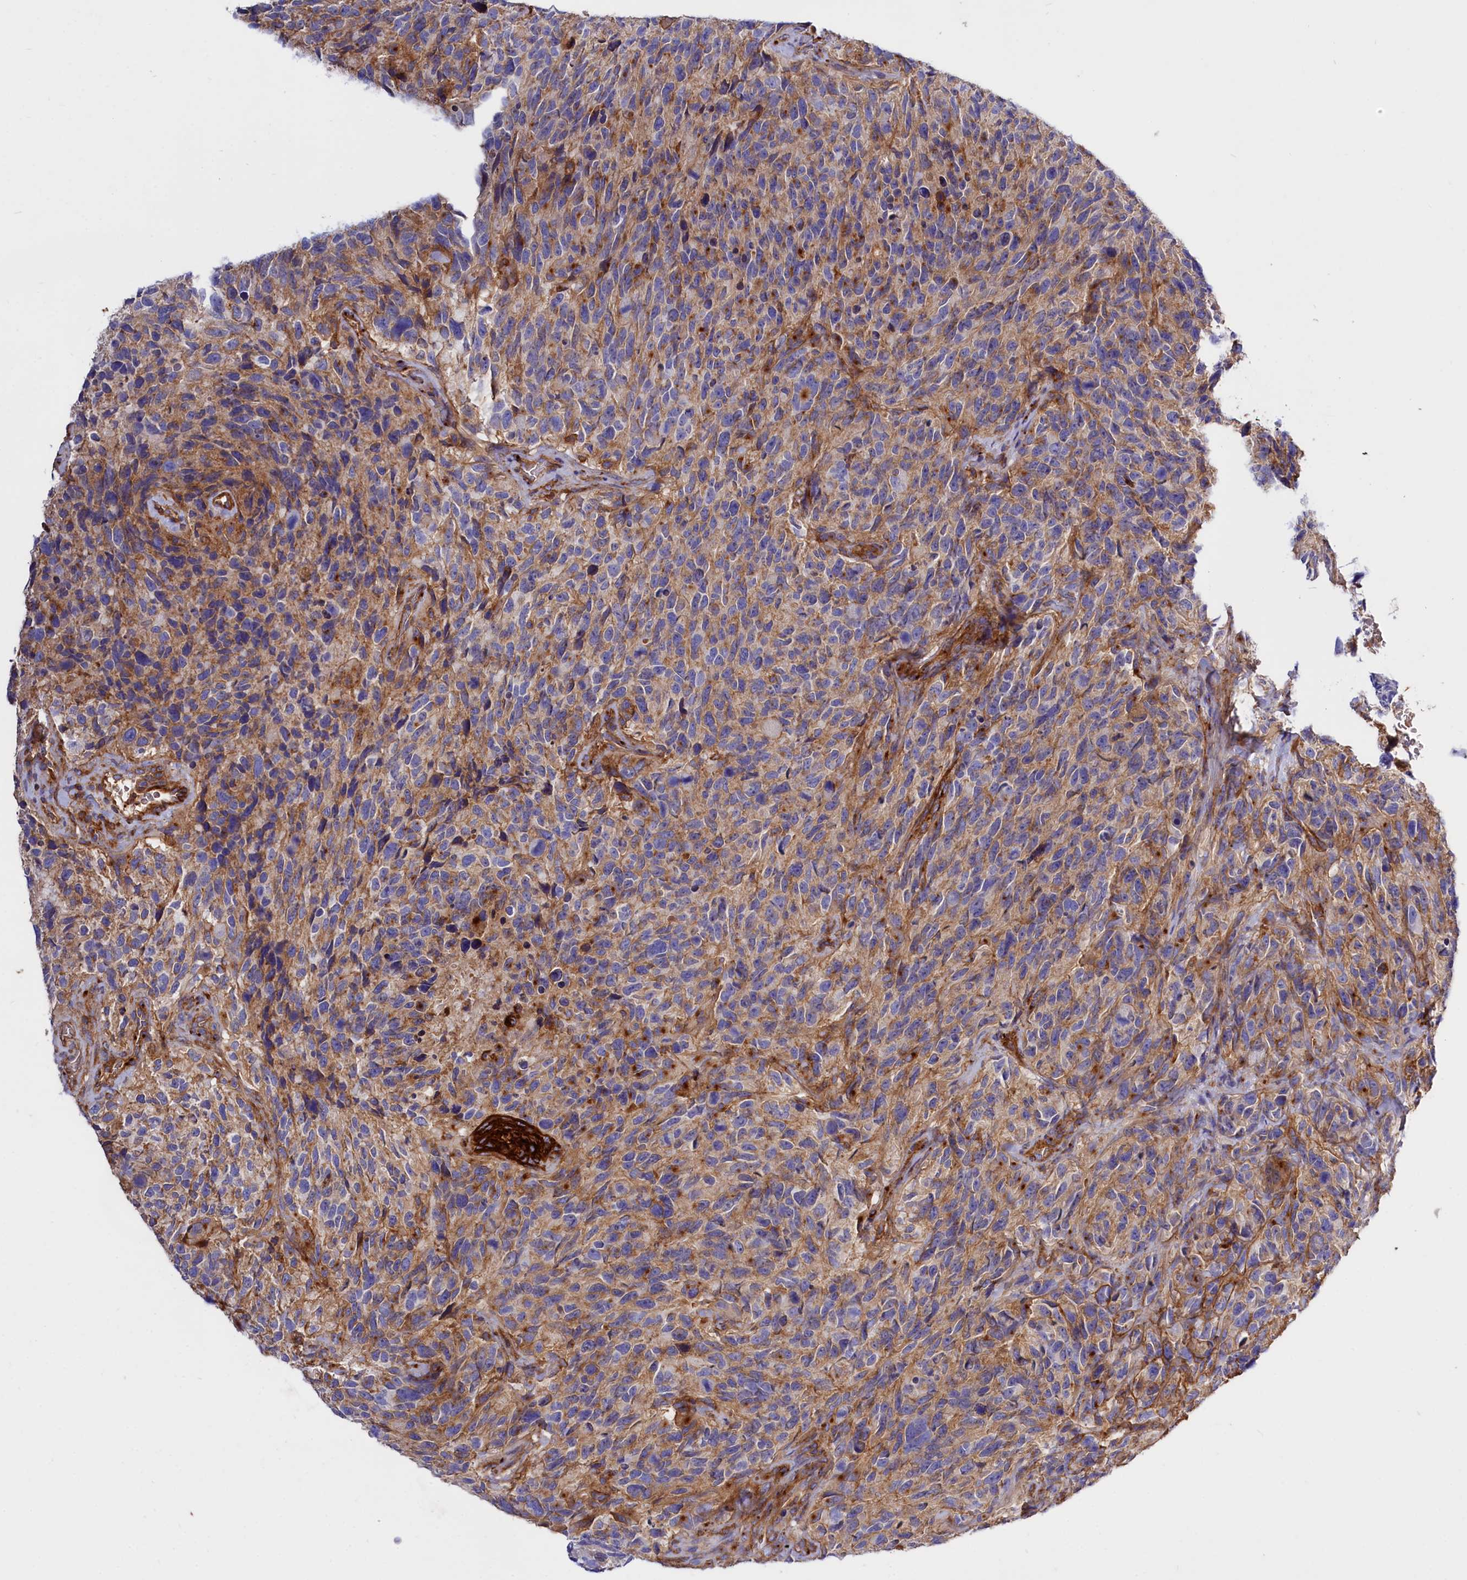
{"staining": {"intensity": "weak", "quantity": "<25%", "location": "cytoplasmic/membranous"}, "tissue": "glioma", "cell_type": "Tumor cells", "image_type": "cancer", "snomed": [{"axis": "morphology", "description": "Glioma, malignant, High grade"}, {"axis": "topography", "description": "Brain"}], "caption": "This is an immunohistochemistry (IHC) micrograph of human glioma. There is no staining in tumor cells.", "gene": "ANO6", "patient": {"sex": "male", "age": 69}}